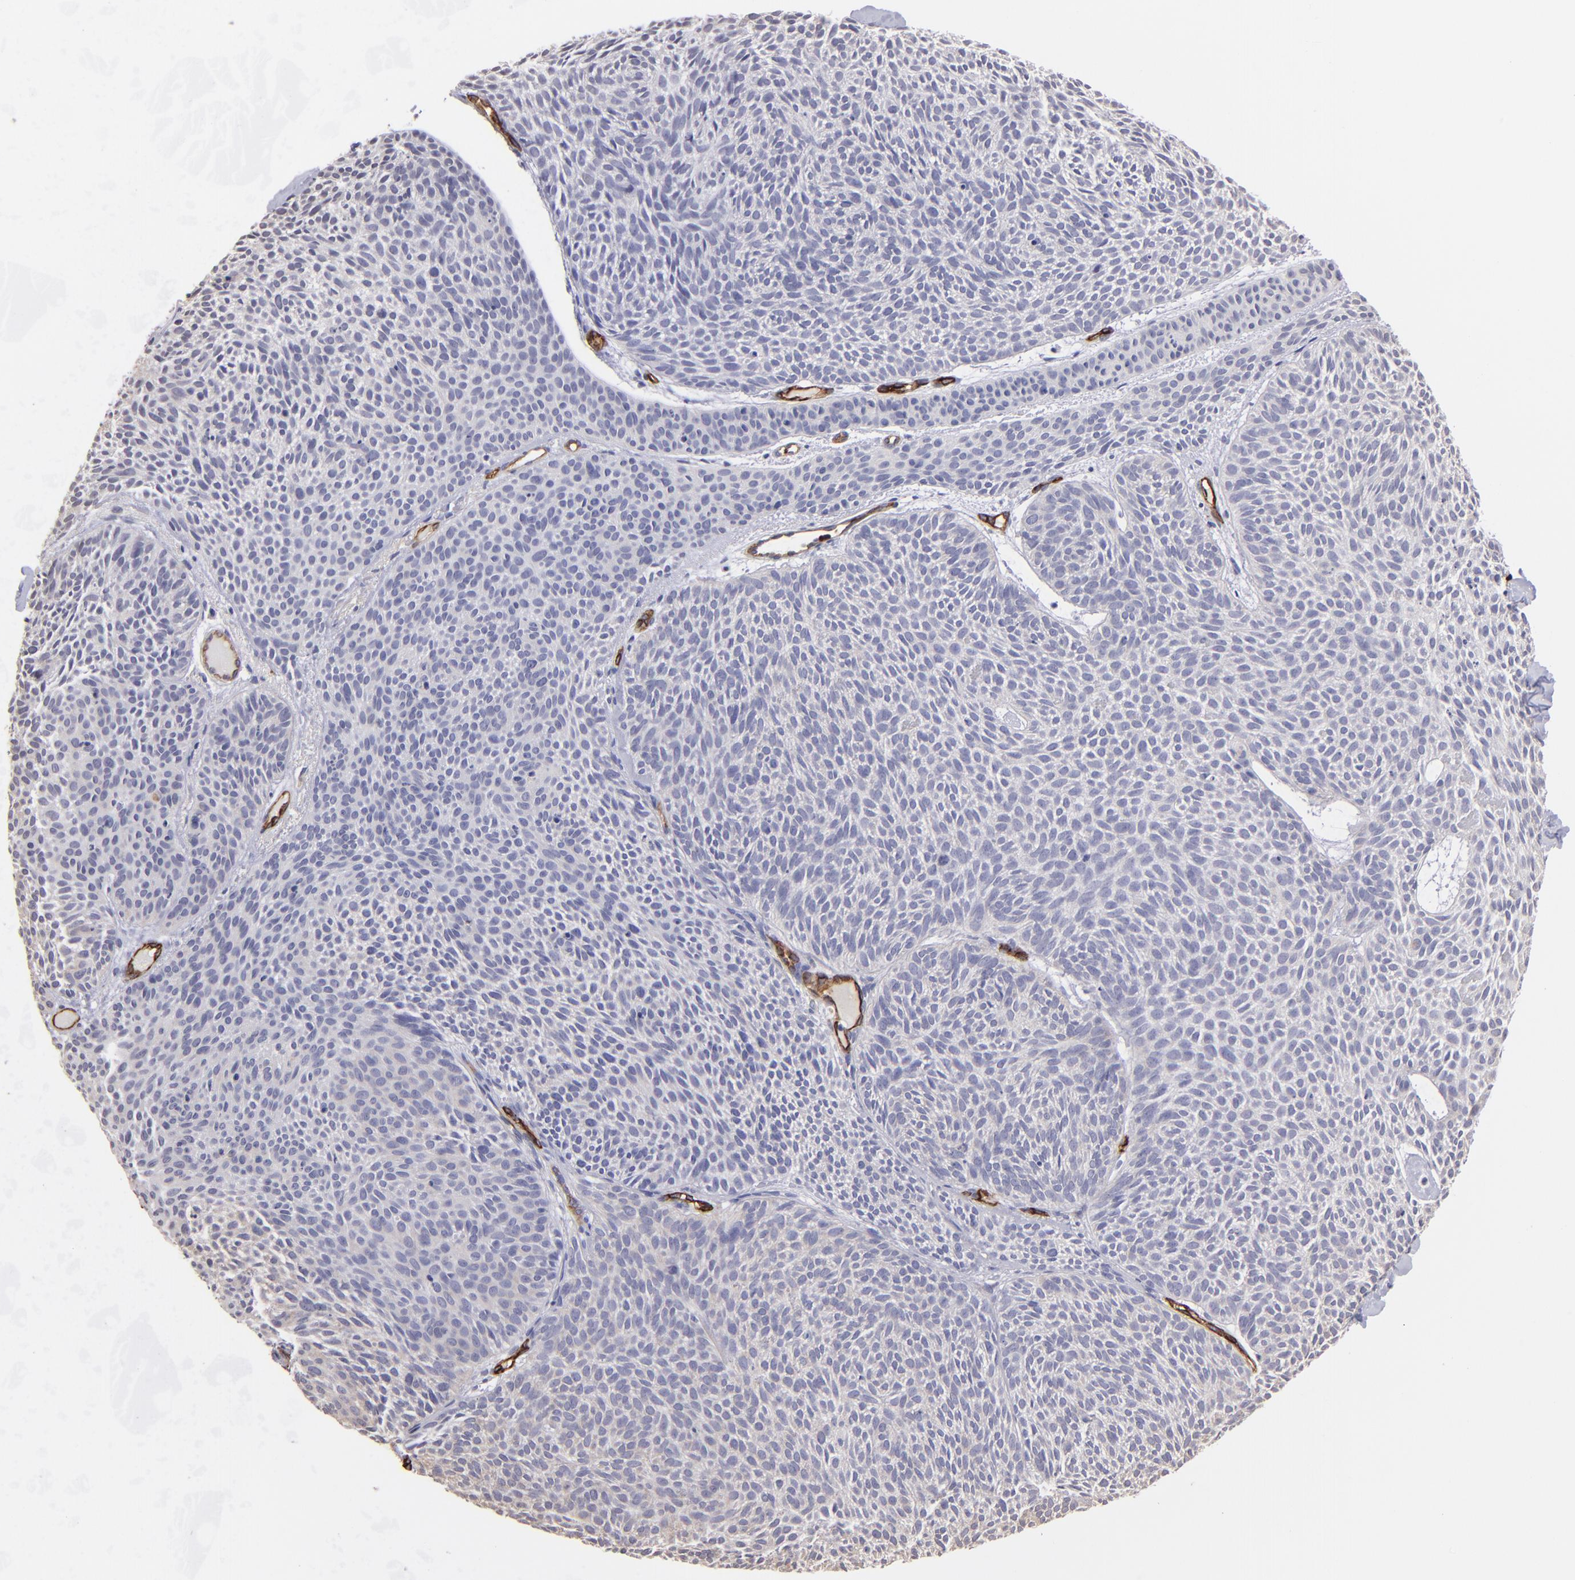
{"staining": {"intensity": "negative", "quantity": "none", "location": "none"}, "tissue": "skin cancer", "cell_type": "Tumor cells", "image_type": "cancer", "snomed": [{"axis": "morphology", "description": "Basal cell carcinoma"}, {"axis": "topography", "description": "Skin"}], "caption": "Histopathology image shows no significant protein positivity in tumor cells of skin cancer (basal cell carcinoma).", "gene": "DYSF", "patient": {"sex": "male", "age": 84}}